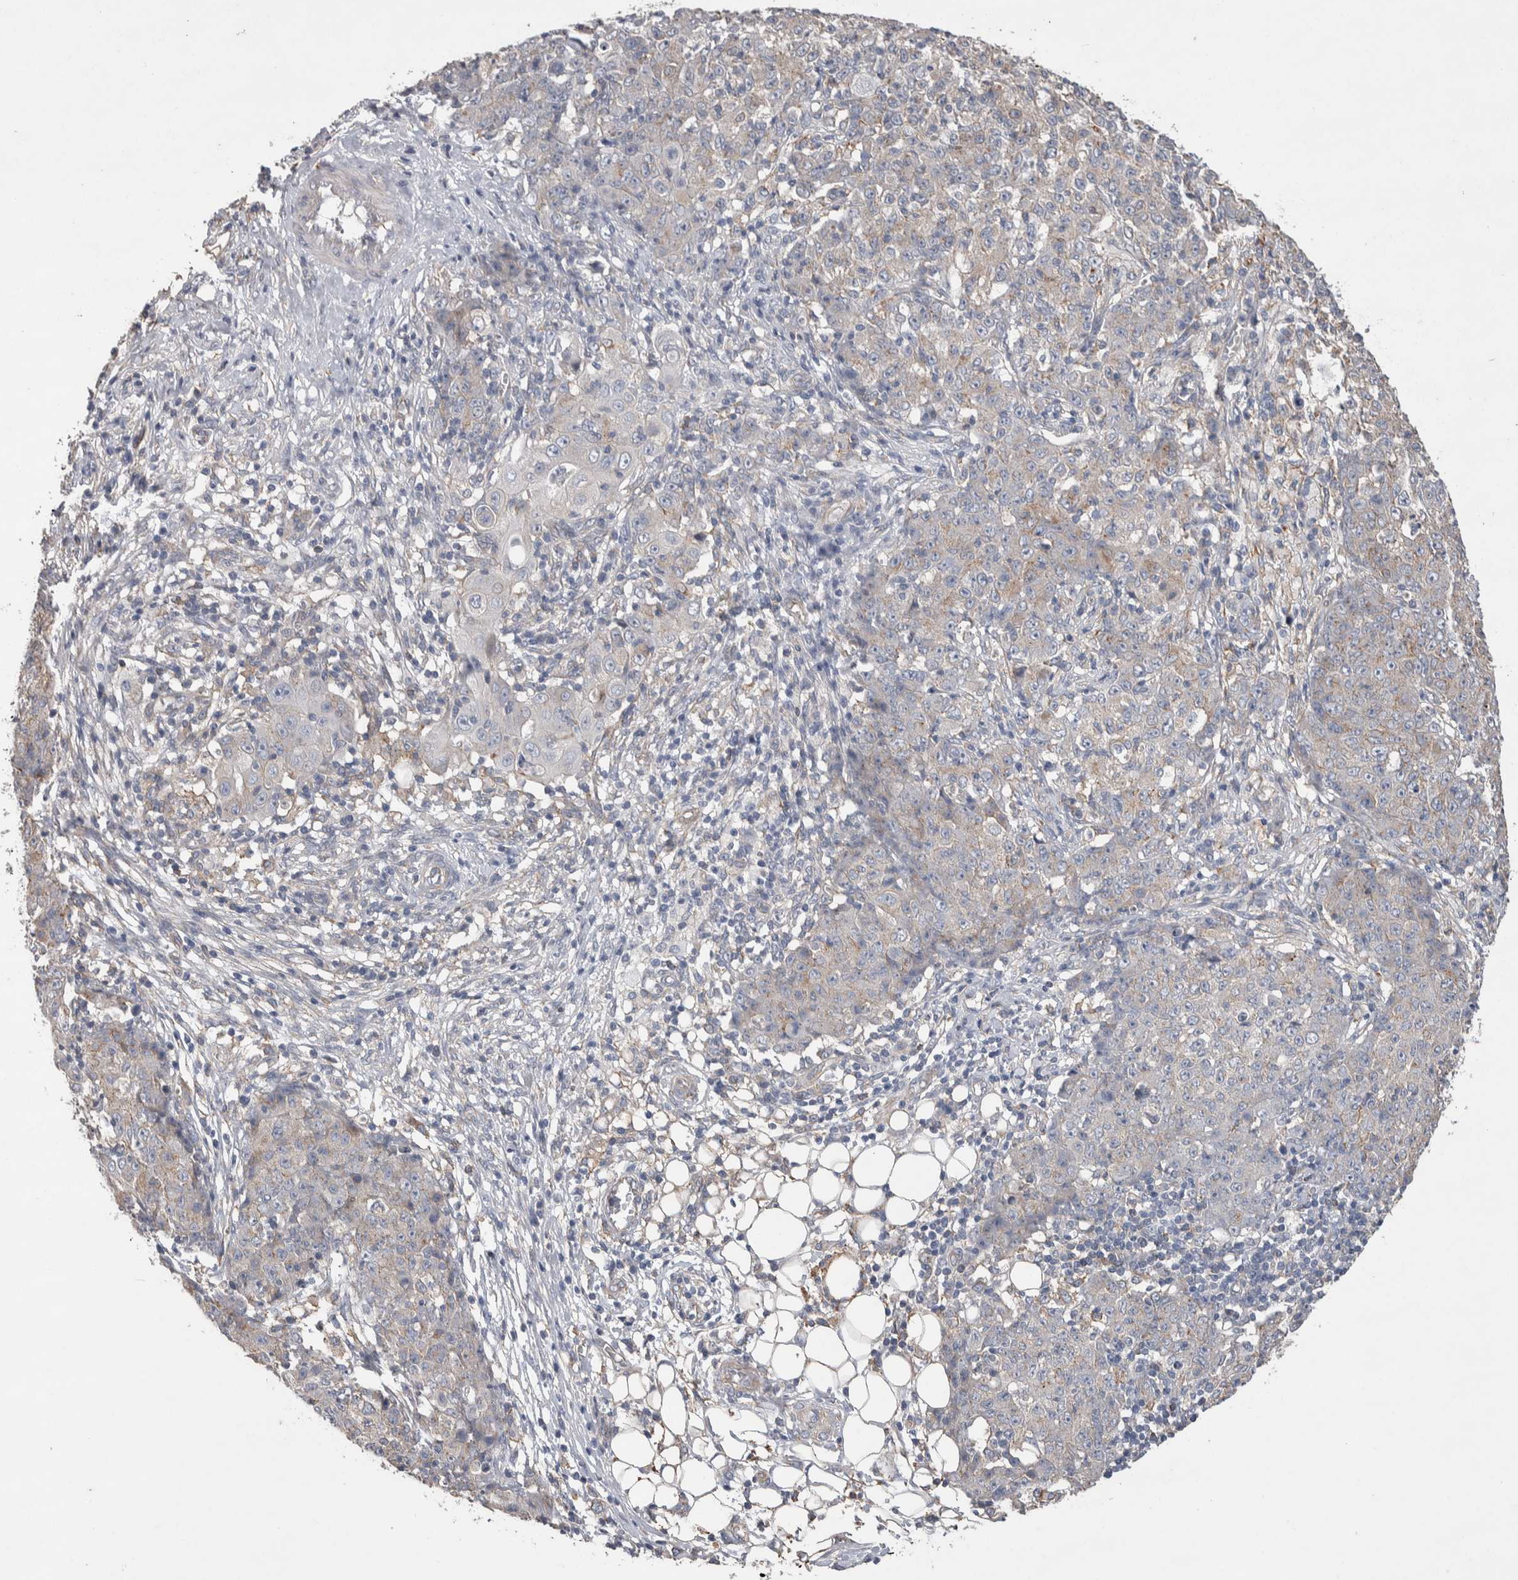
{"staining": {"intensity": "weak", "quantity": "<25%", "location": "cytoplasmic/membranous"}, "tissue": "ovarian cancer", "cell_type": "Tumor cells", "image_type": "cancer", "snomed": [{"axis": "morphology", "description": "Carcinoma, endometroid"}, {"axis": "topography", "description": "Ovary"}], "caption": "Immunohistochemistry (IHC) of ovarian cancer reveals no positivity in tumor cells.", "gene": "GCNA", "patient": {"sex": "female", "age": 42}}